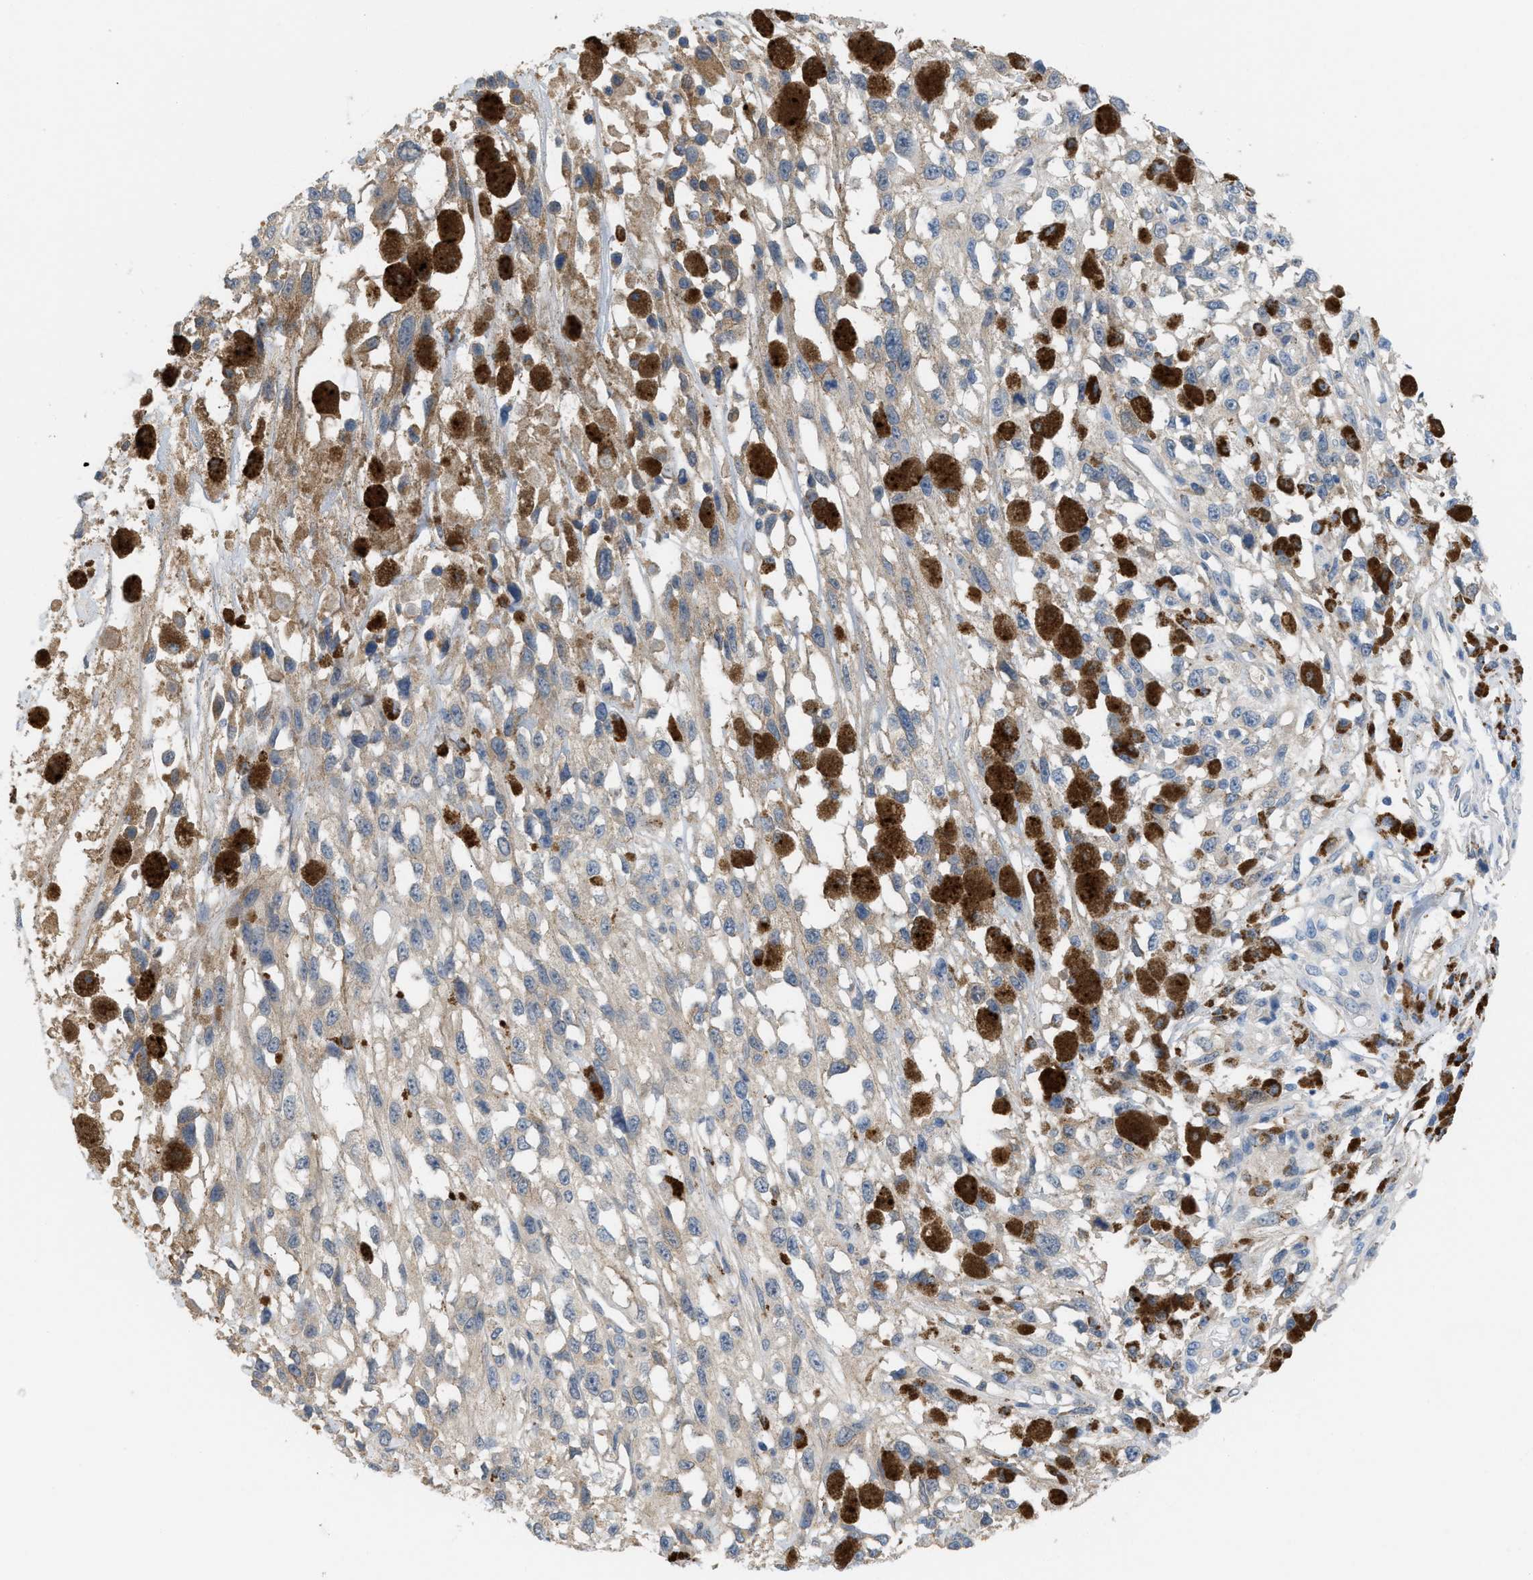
{"staining": {"intensity": "weak", "quantity": ">75%", "location": "cytoplasmic/membranous"}, "tissue": "melanoma", "cell_type": "Tumor cells", "image_type": "cancer", "snomed": [{"axis": "morphology", "description": "Malignant melanoma, Metastatic site"}, {"axis": "topography", "description": "Lymph node"}], "caption": "Melanoma tissue exhibits weak cytoplasmic/membranous positivity in approximately >75% of tumor cells, visualized by immunohistochemistry.", "gene": "CSTB", "patient": {"sex": "male", "age": 59}}